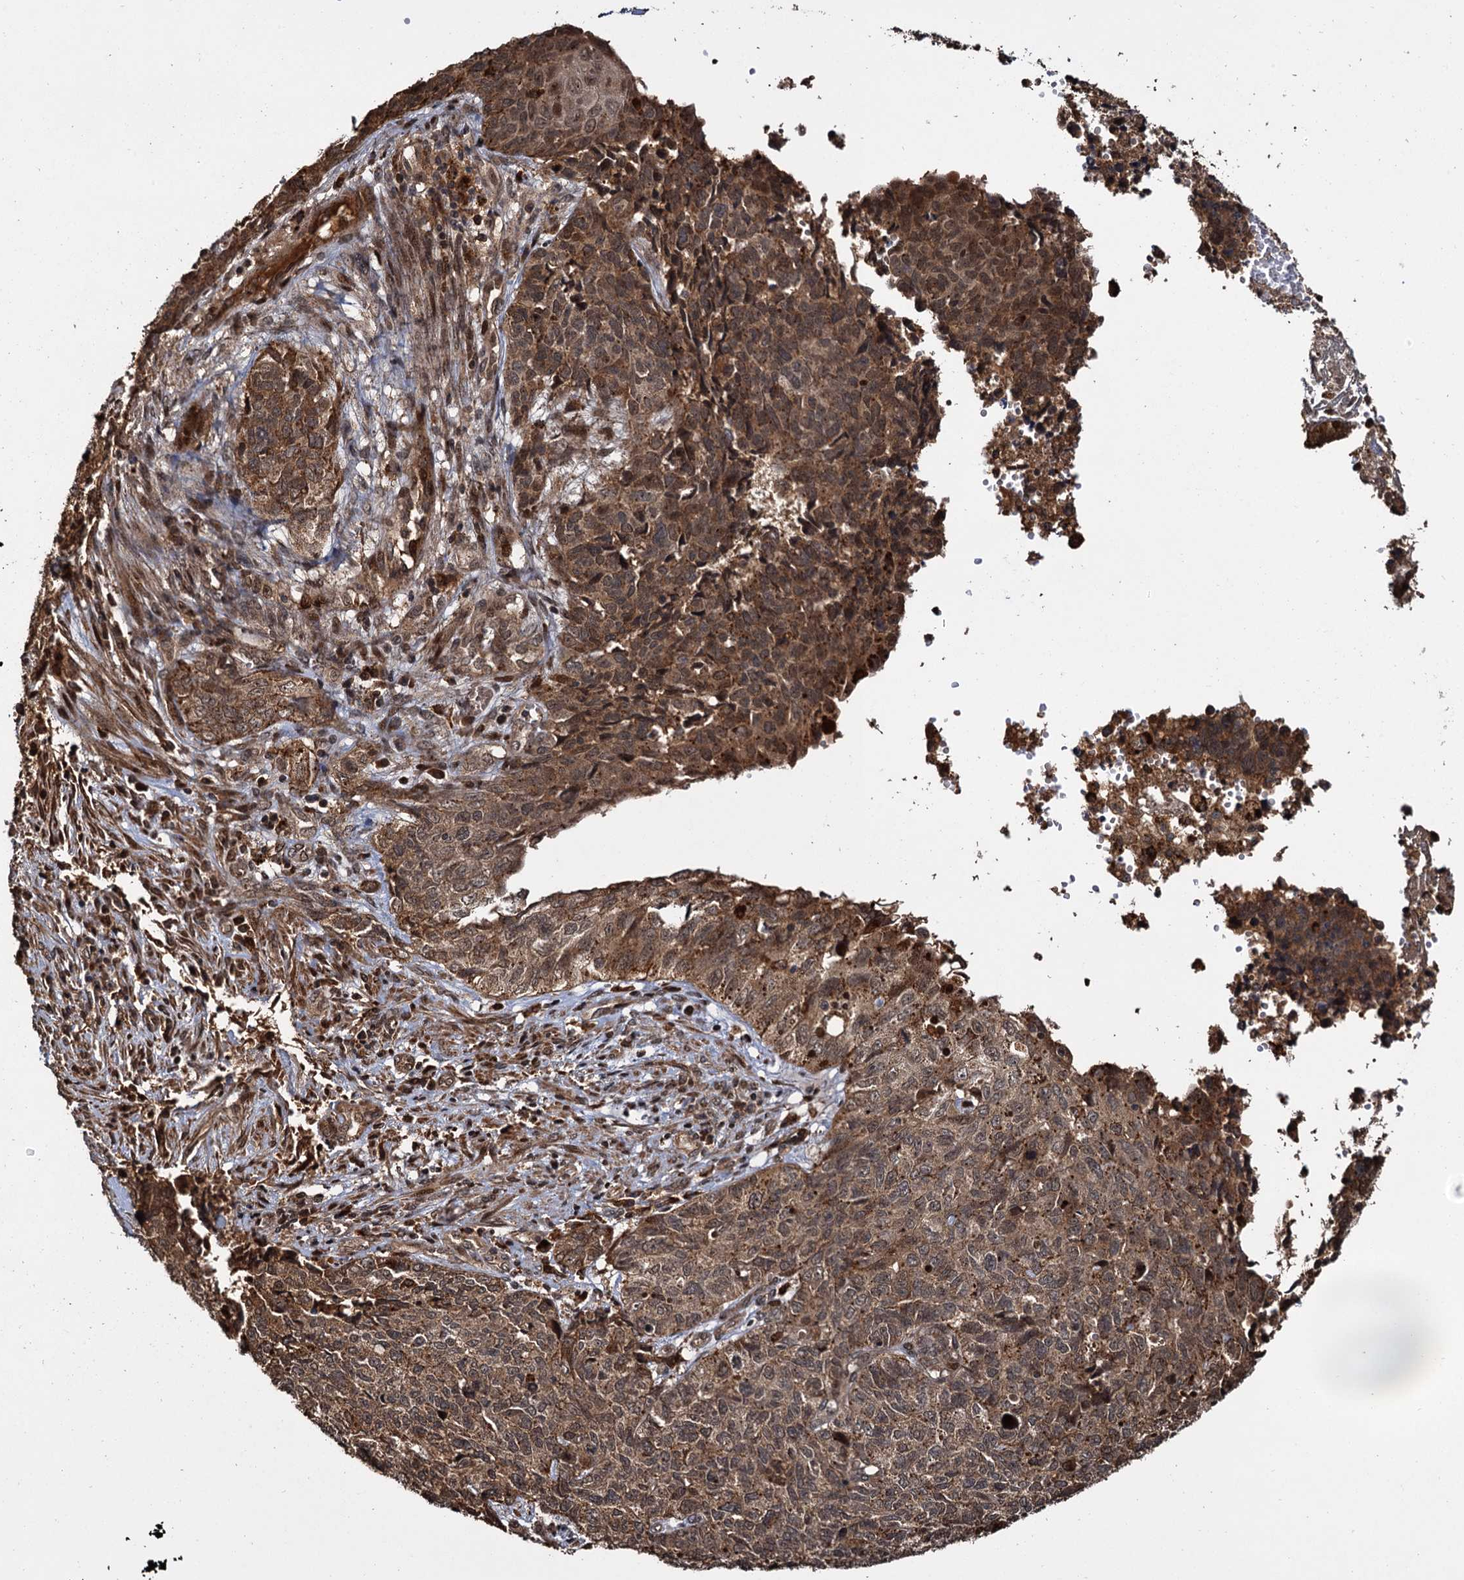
{"staining": {"intensity": "moderate", "quantity": ">75%", "location": "cytoplasmic/membranous,nuclear"}, "tissue": "cervical cancer", "cell_type": "Tumor cells", "image_type": "cancer", "snomed": [{"axis": "morphology", "description": "Squamous cell carcinoma, NOS"}, {"axis": "topography", "description": "Cervix"}], "caption": "Brown immunohistochemical staining in cervical cancer (squamous cell carcinoma) shows moderate cytoplasmic/membranous and nuclear expression in approximately >75% of tumor cells. (DAB (3,3'-diaminobenzidine) IHC, brown staining for protein, blue staining for nuclei).", "gene": "CEP192", "patient": {"sex": "female", "age": 63}}